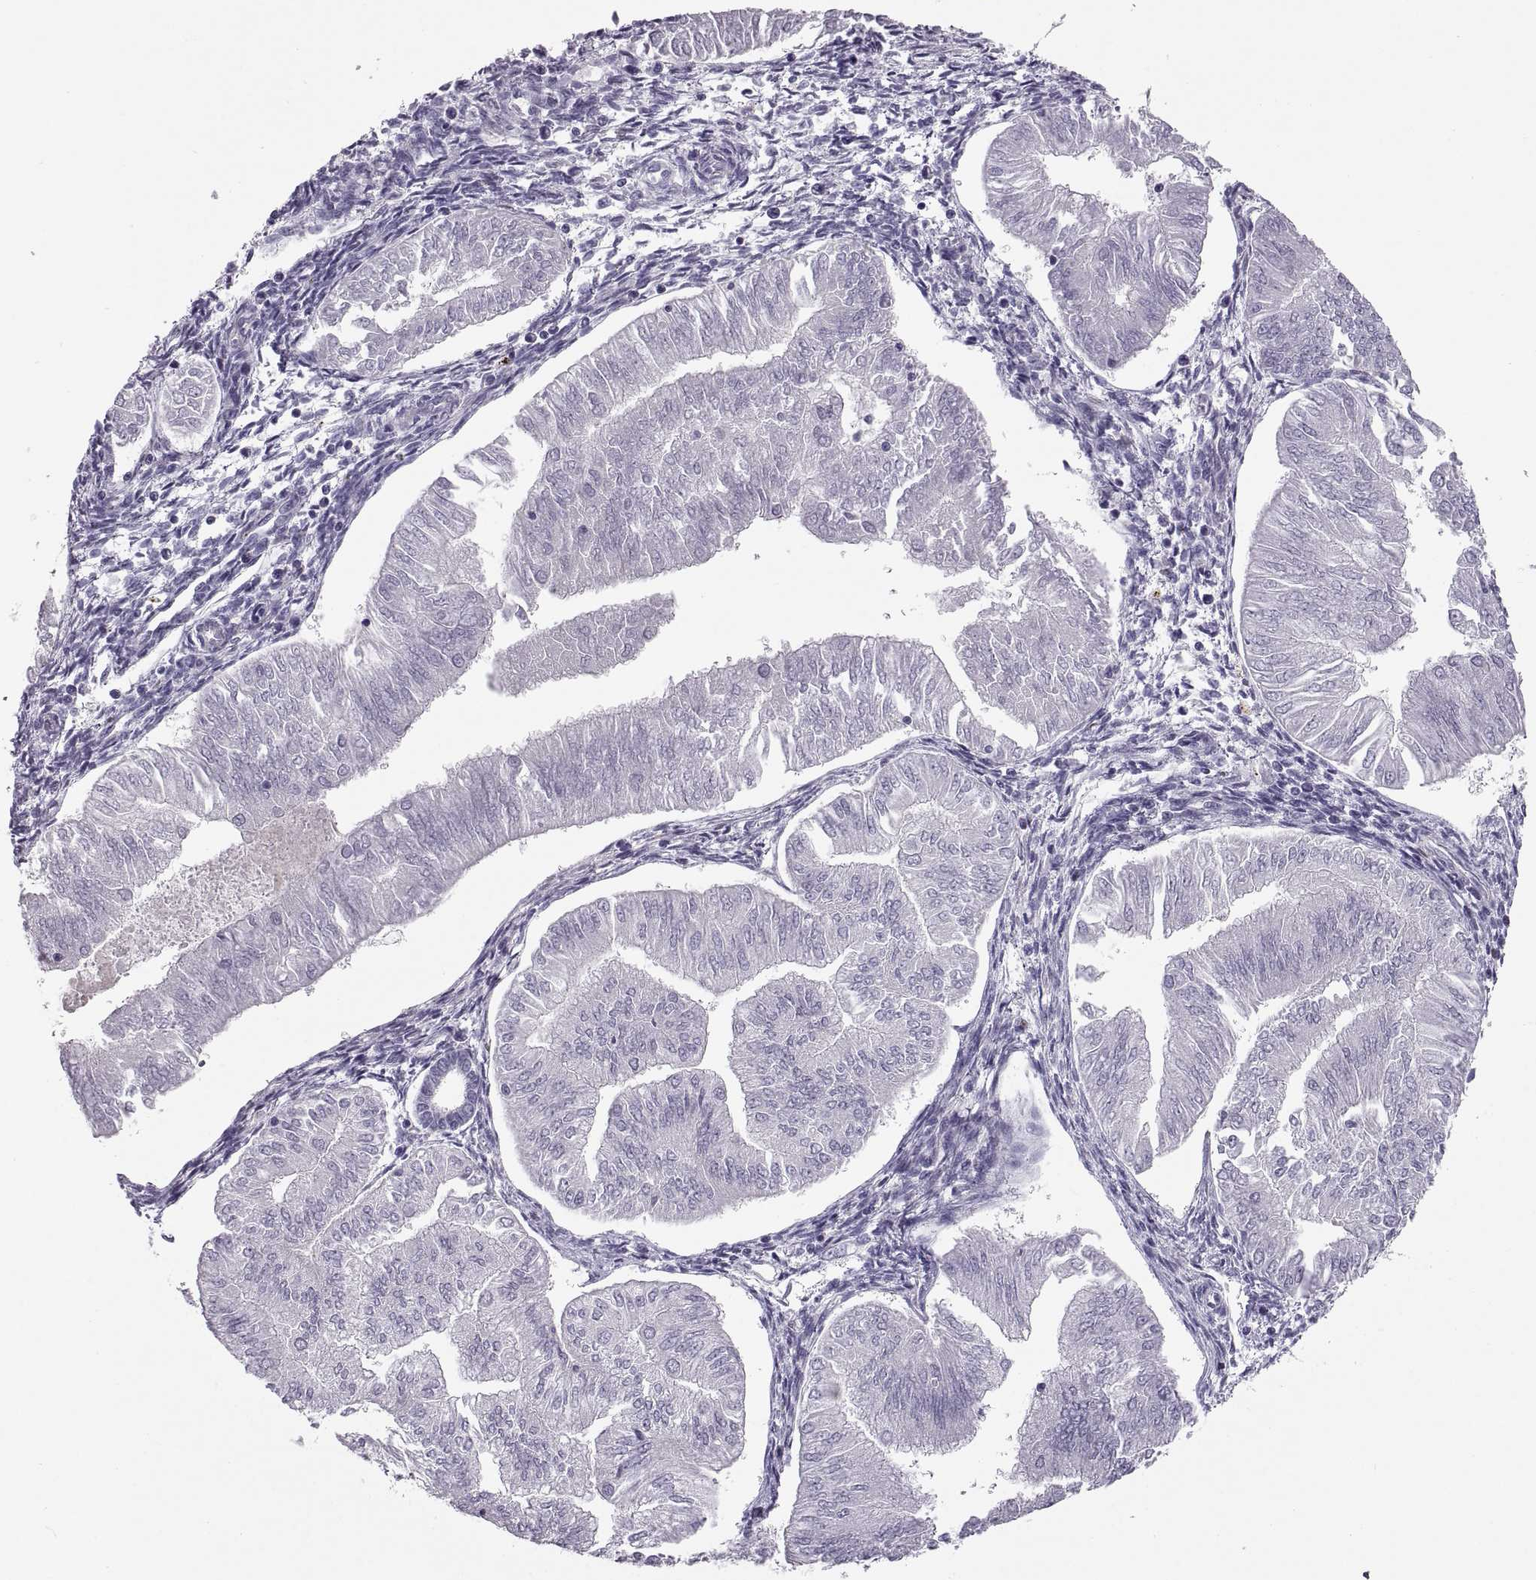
{"staining": {"intensity": "negative", "quantity": "none", "location": "none"}, "tissue": "endometrial cancer", "cell_type": "Tumor cells", "image_type": "cancer", "snomed": [{"axis": "morphology", "description": "Adenocarcinoma, NOS"}, {"axis": "topography", "description": "Endometrium"}], "caption": "Immunohistochemistry (IHC) photomicrograph of endometrial adenocarcinoma stained for a protein (brown), which demonstrates no staining in tumor cells. (Stains: DAB immunohistochemistry (IHC) with hematoxylin counter stain, Microscopy: brightfield microscopy at high magnification).", "gene": "QRICH2", "patient": {"sex": "female", "age": 53}}